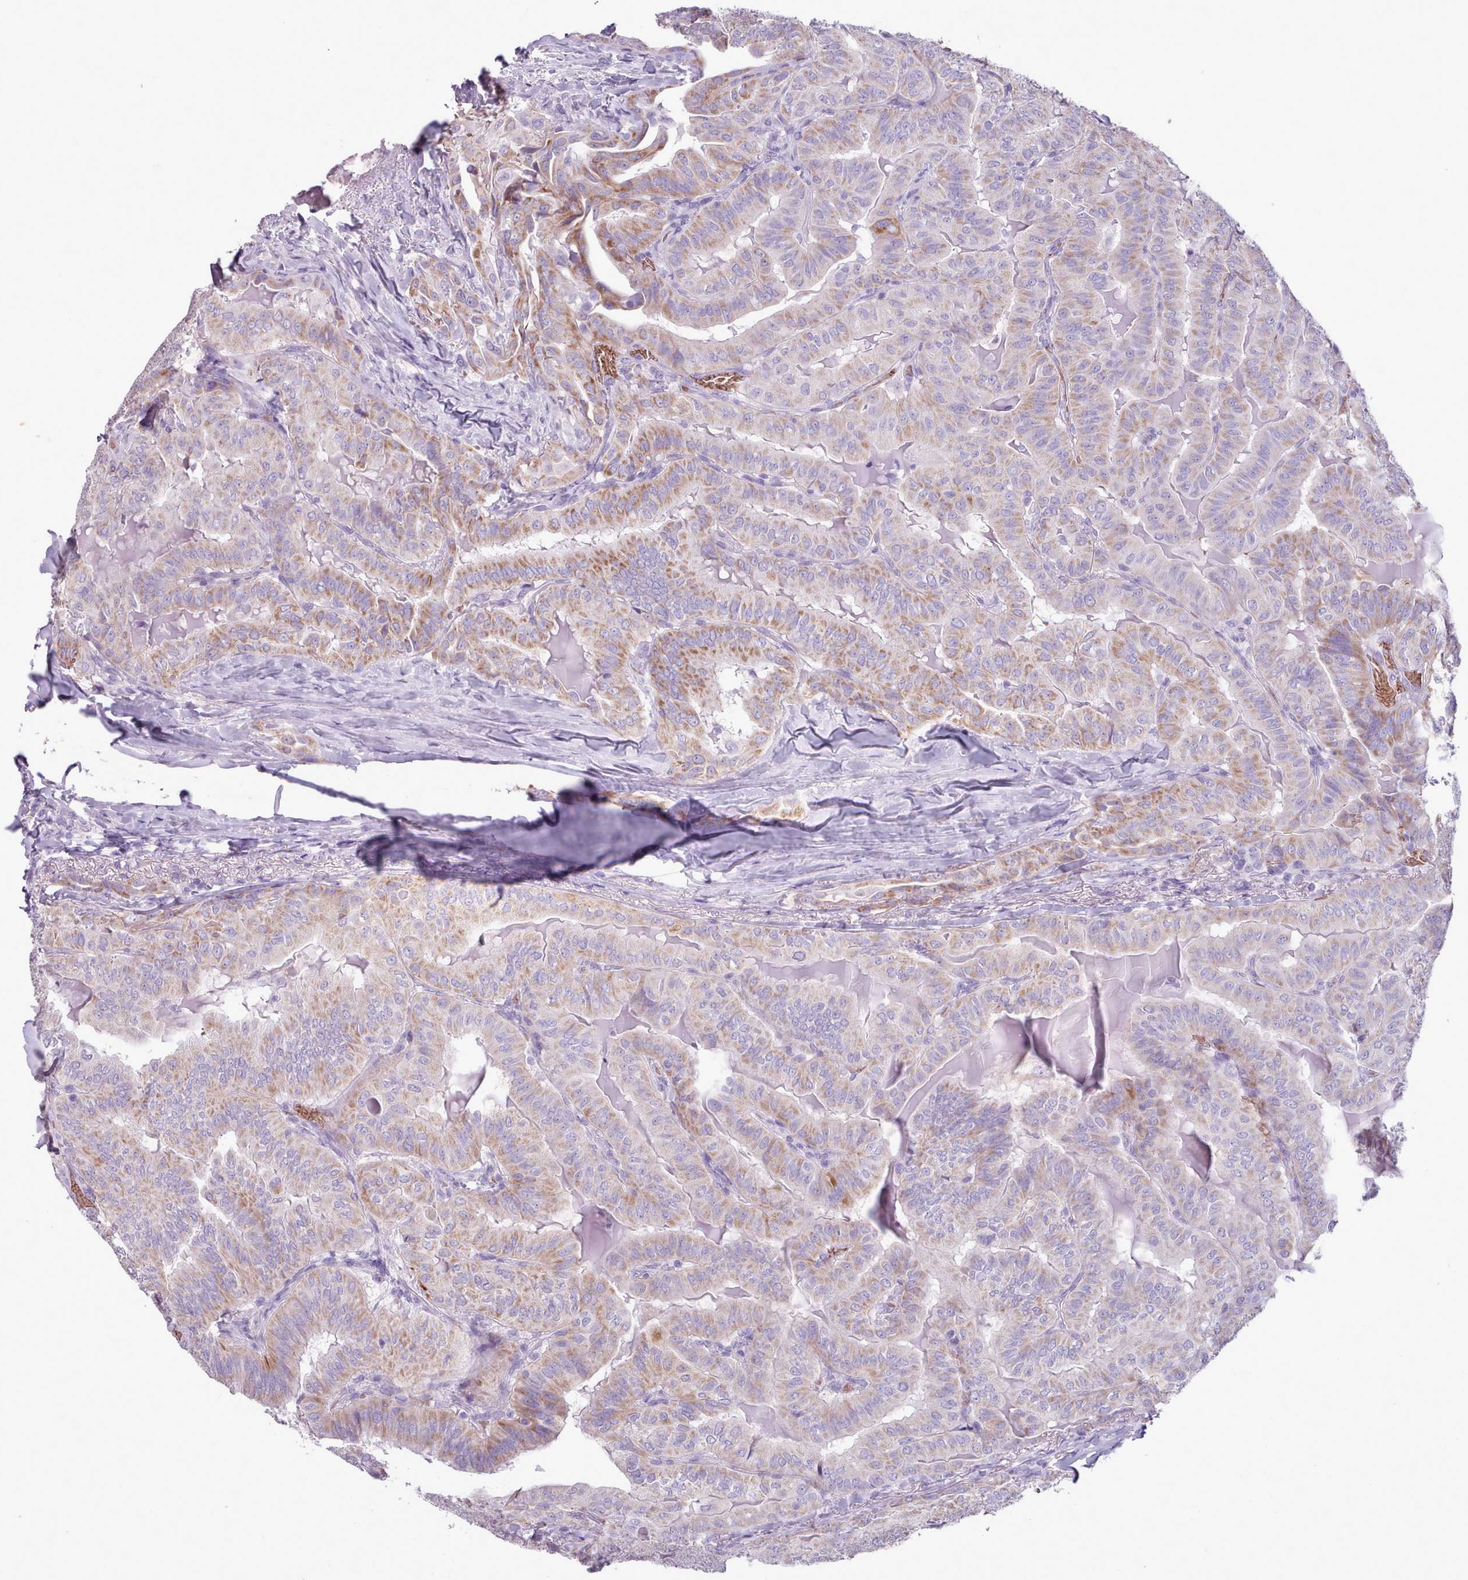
{"staining": {"intensity": "moderate", "quantity": "25%-75%", "location": "cytoplasmic/membranous"}, "tissue": "thyroid cancer", "cell_type": "Tumor cells", "image_type": "cancer", "snomed": [{"axis": "morphology", "description": "Papillary adenocarcinoma, NOS"}, {"axis": "topography", "description": "Thyroid gland"}], "caption": "The image demonstrates immunohistochemical staining of thyroid cancer (papillary adenocarcinoma). There is moderate cytoplasmic/membranous positivity is appreciated in approximately 25%-75% of tumor cells. (brown staining indicates protein expression, while blue staining denotes nuclei).", "gene": "AK4", "patient": {"sex": "female", "age": 68}}